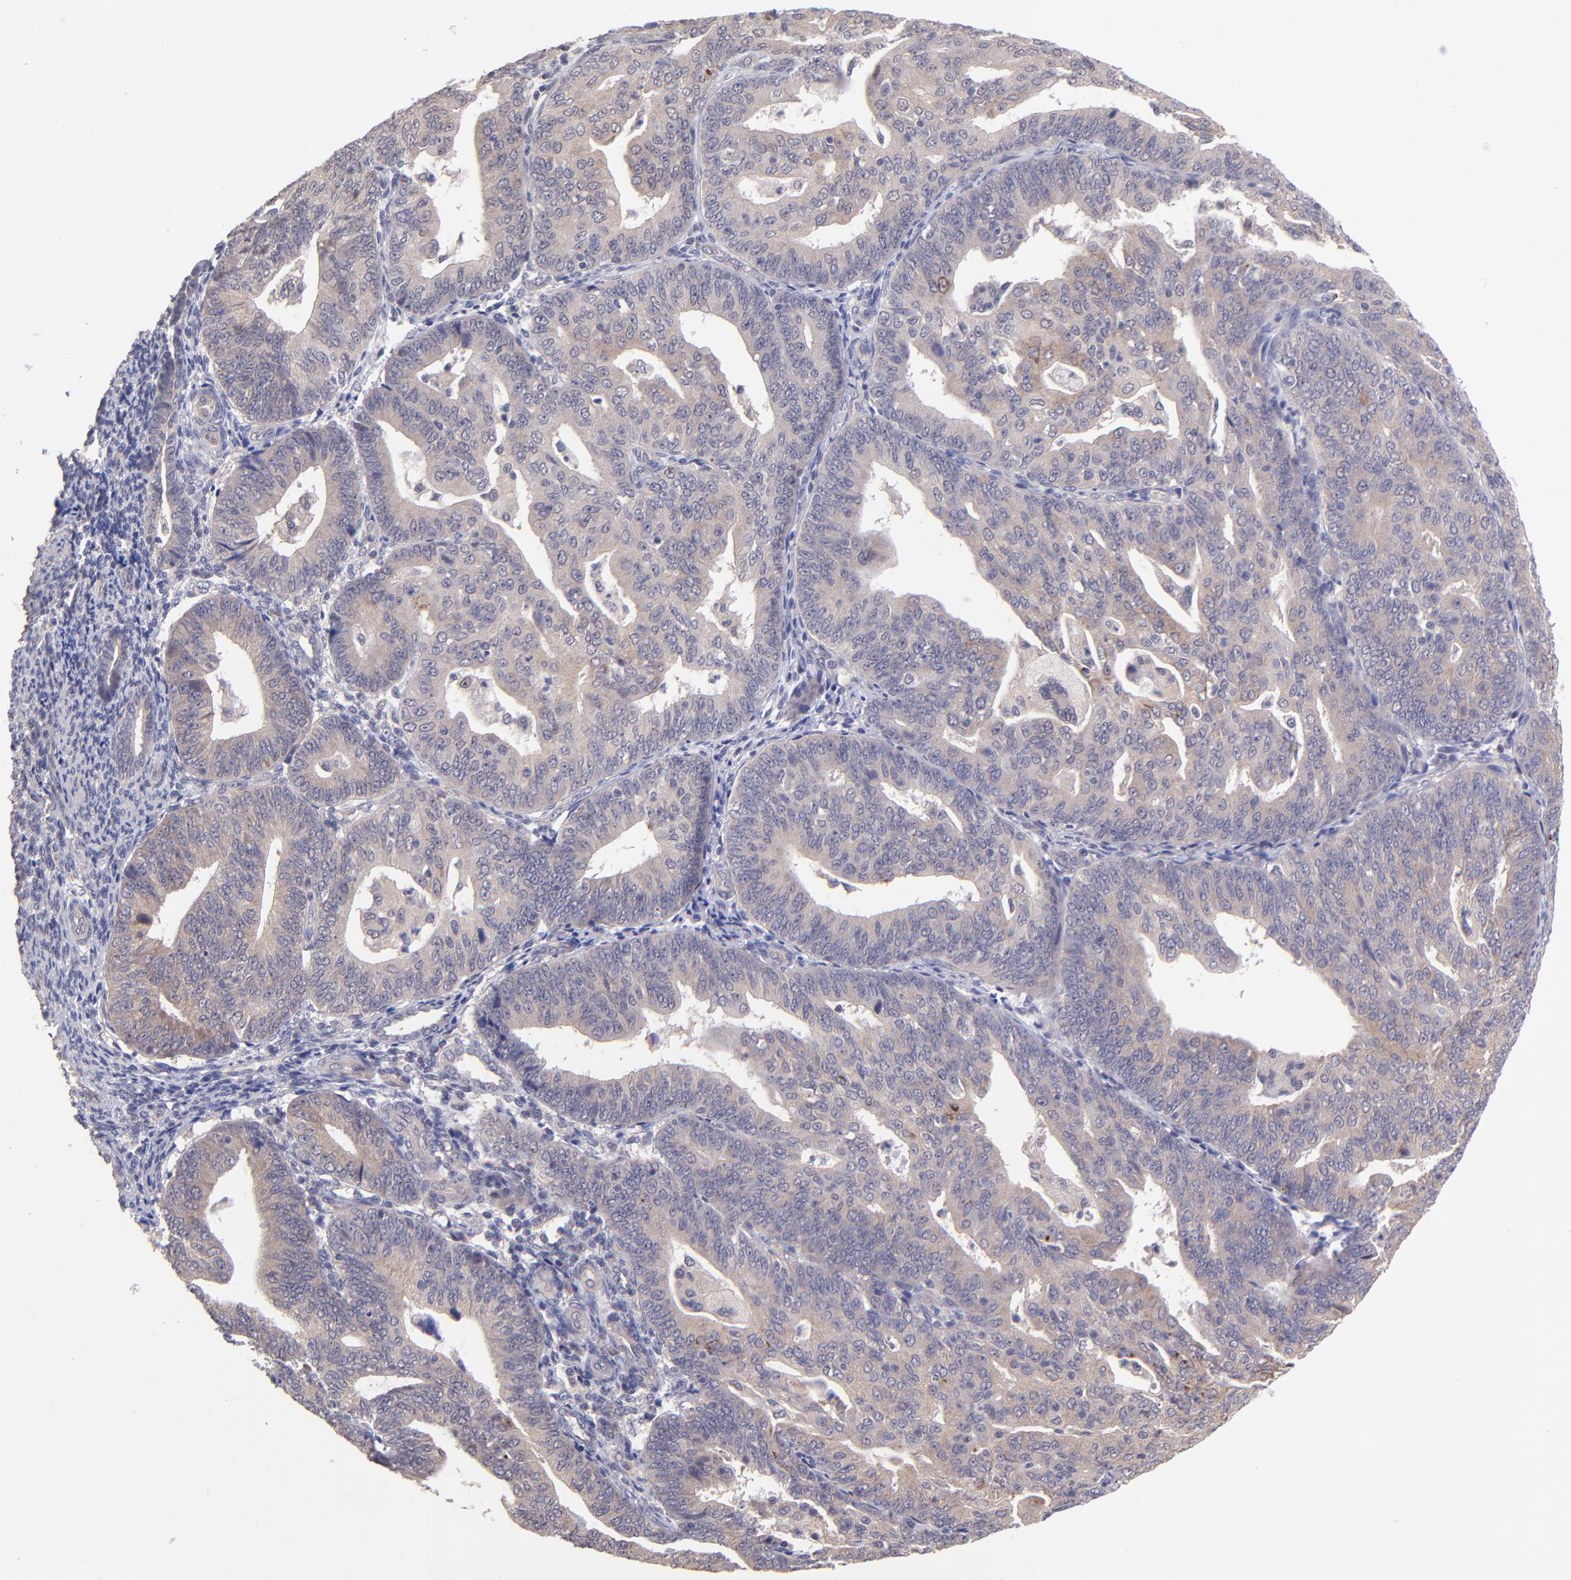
{"staining": {"intensity": "weak", "quantity": ">75%", "location": "cytoplasmic/membranous"}, "tissue": "endometrial cancer", "cell_type": "Tumor cells", "image_type": "cancer", "snomed": [{"axis": "morphology", "description": "Adenocarcinoma, NOS"}, {"axis": "topography", "description": "Endometrium"}], "caption": "There is low levels of weak cytoplasmic/membranous positivity in tumor cells of endometrial cancer (adenocarcinoma), as demonstrated by immunohistochemical staining (brown color).", "gene": "NSF", "patient": {"sex": "female", "age": 56}}